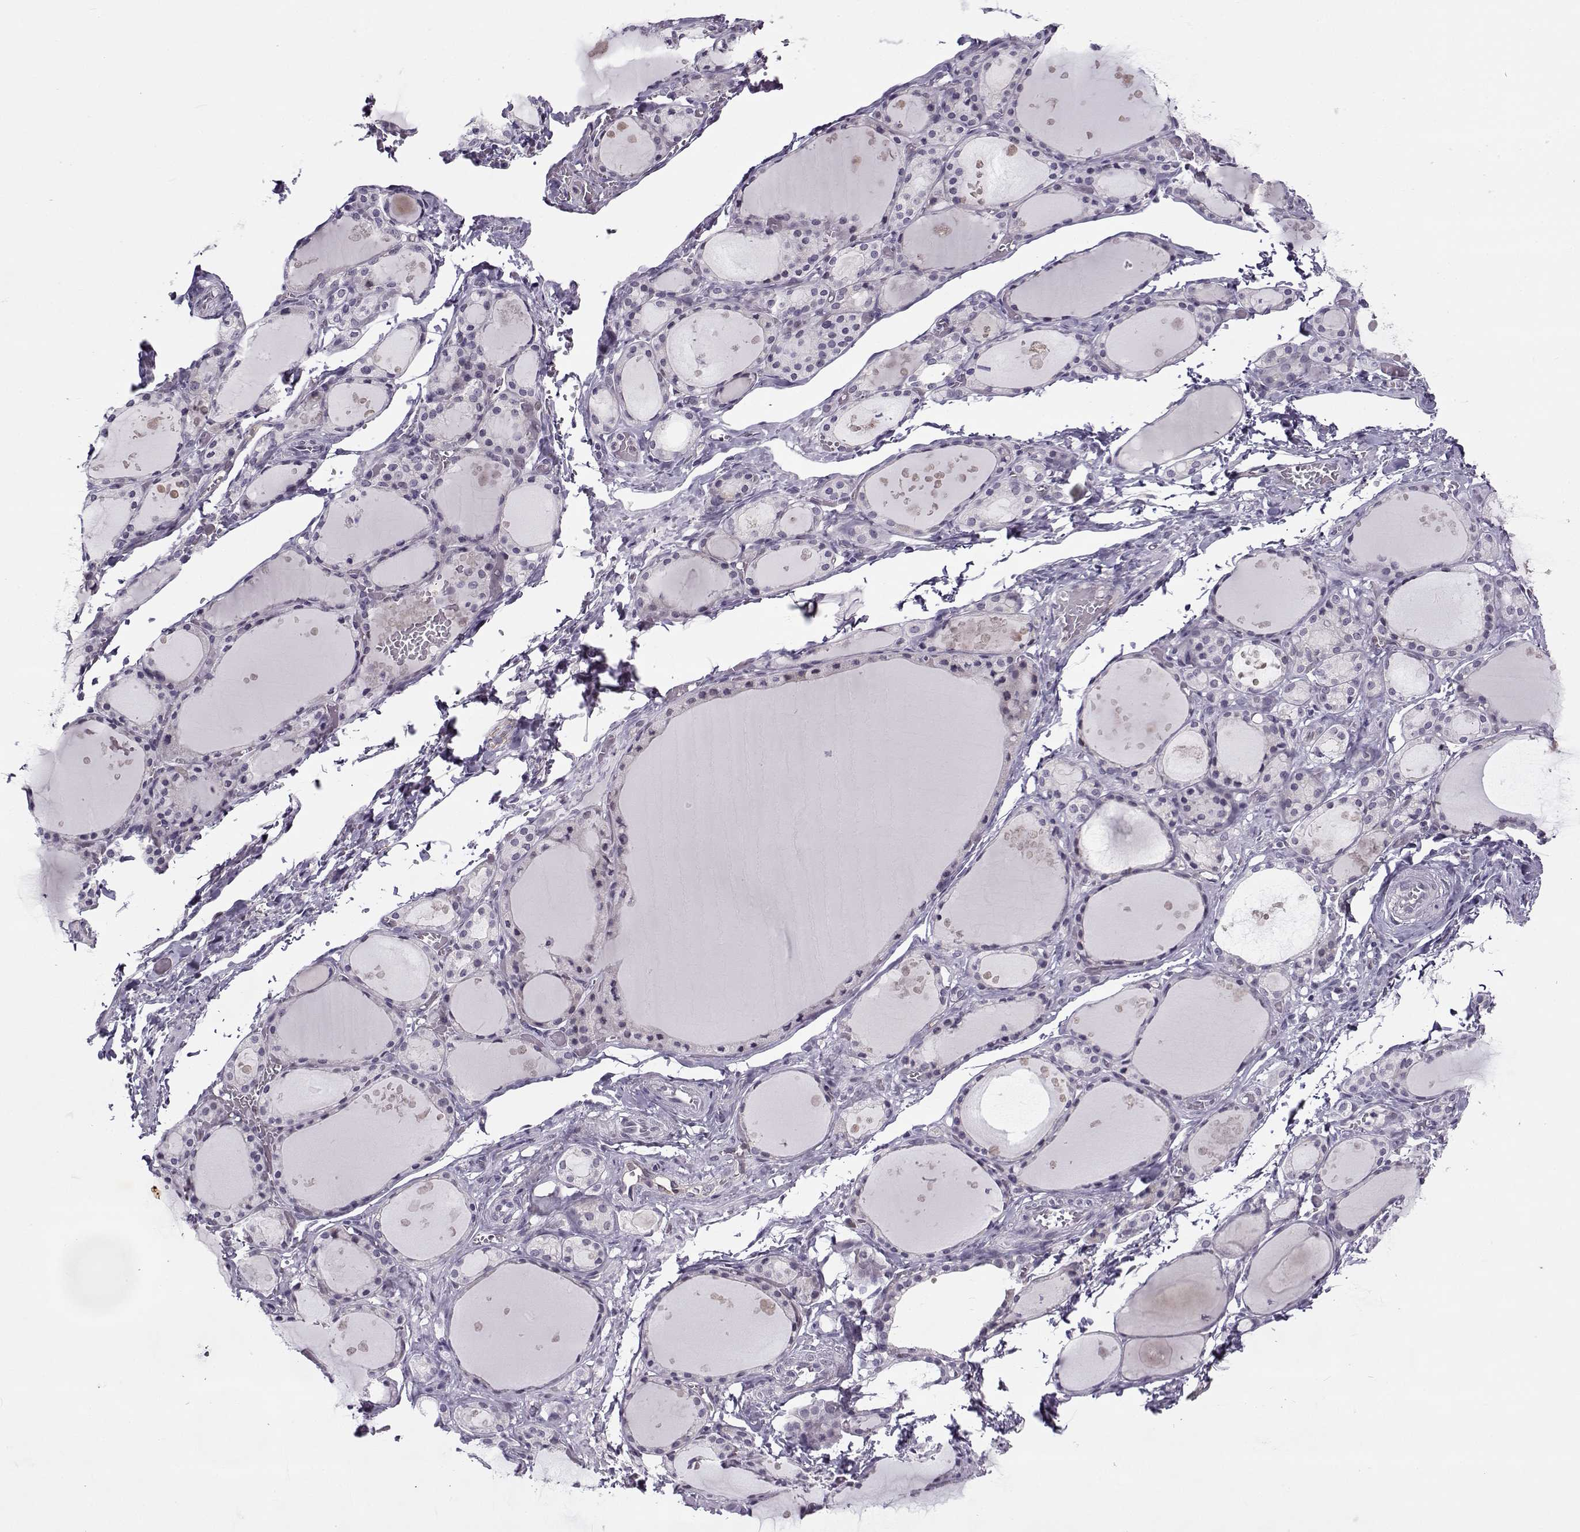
{"staining": {"intensity": "negative", "quantity": "none", "location": "none"}, "tissue": "thyroid gland", "cell_type": "Glandular cells", "image_type": "normal", "snomed": [{"axis": "morphology", "description": "Normal tissue, NOS"}, {"axis": "topography", "description": "Thyroid gland"}], "caption": "DAB (3,3'-diaminobenzidine) immunohistochemical staining of normal thyroid gland reveals no significant expression in glandular cells. Nuclei are stained in blue.", "gene": "BACH1", "patient": {"sex": "male", "age": 68}}